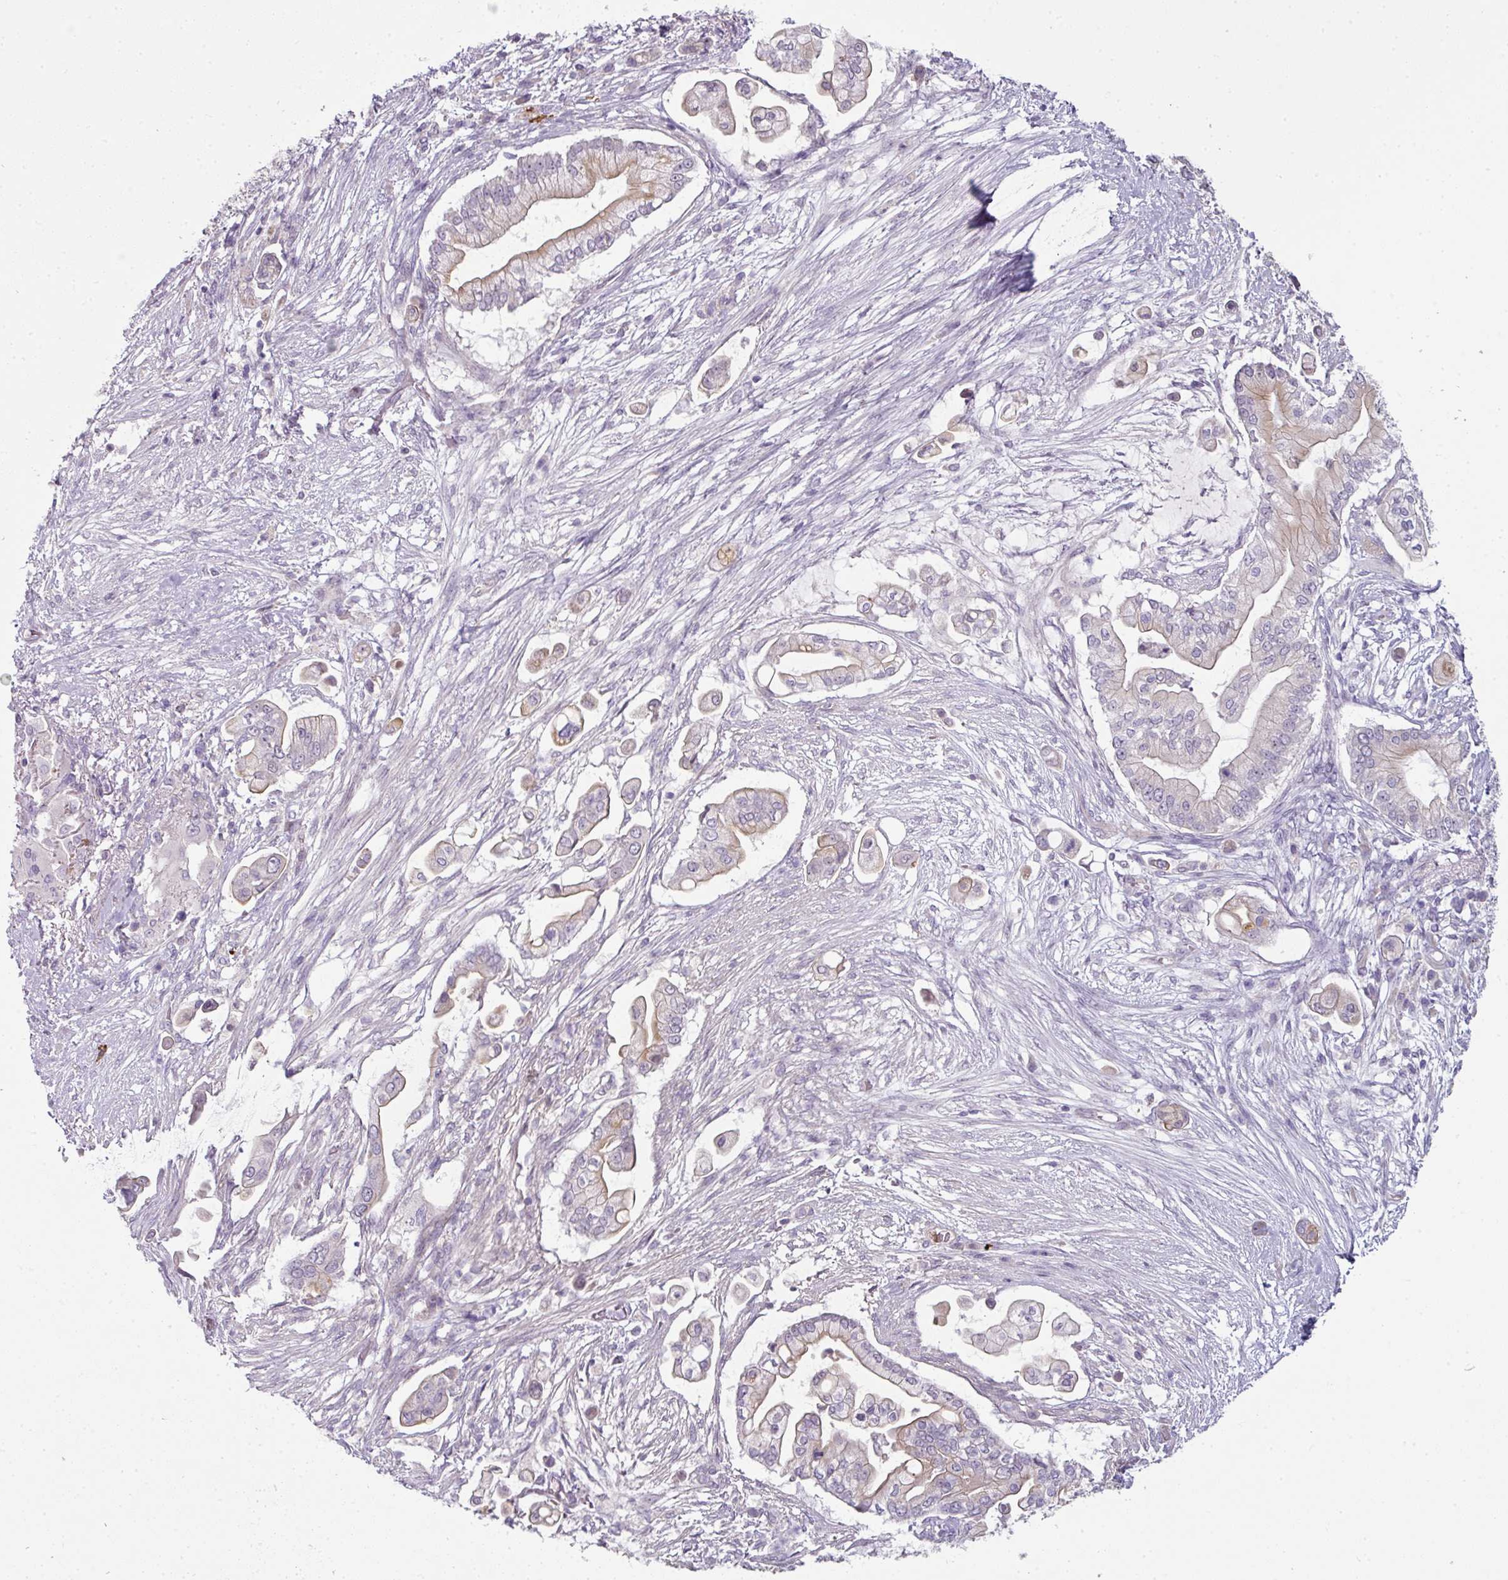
{"staining": {"intensity": "weak", "quantity": "<25%", "location": "cytoplasmic/membranous"}, "tissue": "pancreatic cancer", "cell_type": "Tumor cells", "image_type": "cancer", "snomed": [{"axis": "morphology", "description": "Adenocarcinoma, NOS"}, {"axis": "topography", "description": "Pancreas"}], "caption": "A high-resolution micrograph shows IHC staining of pancreatic cancer (adenocarcinoma), which demonstrates no significant expression in tumor cells. The staining is performed using DAB (3,3'-diaminobenzidine) brown chromogen with nuclei counter-stained in using hematoxylin.", "gene": "FHAD1", "patient": {"sex": "female", "age": 69}}